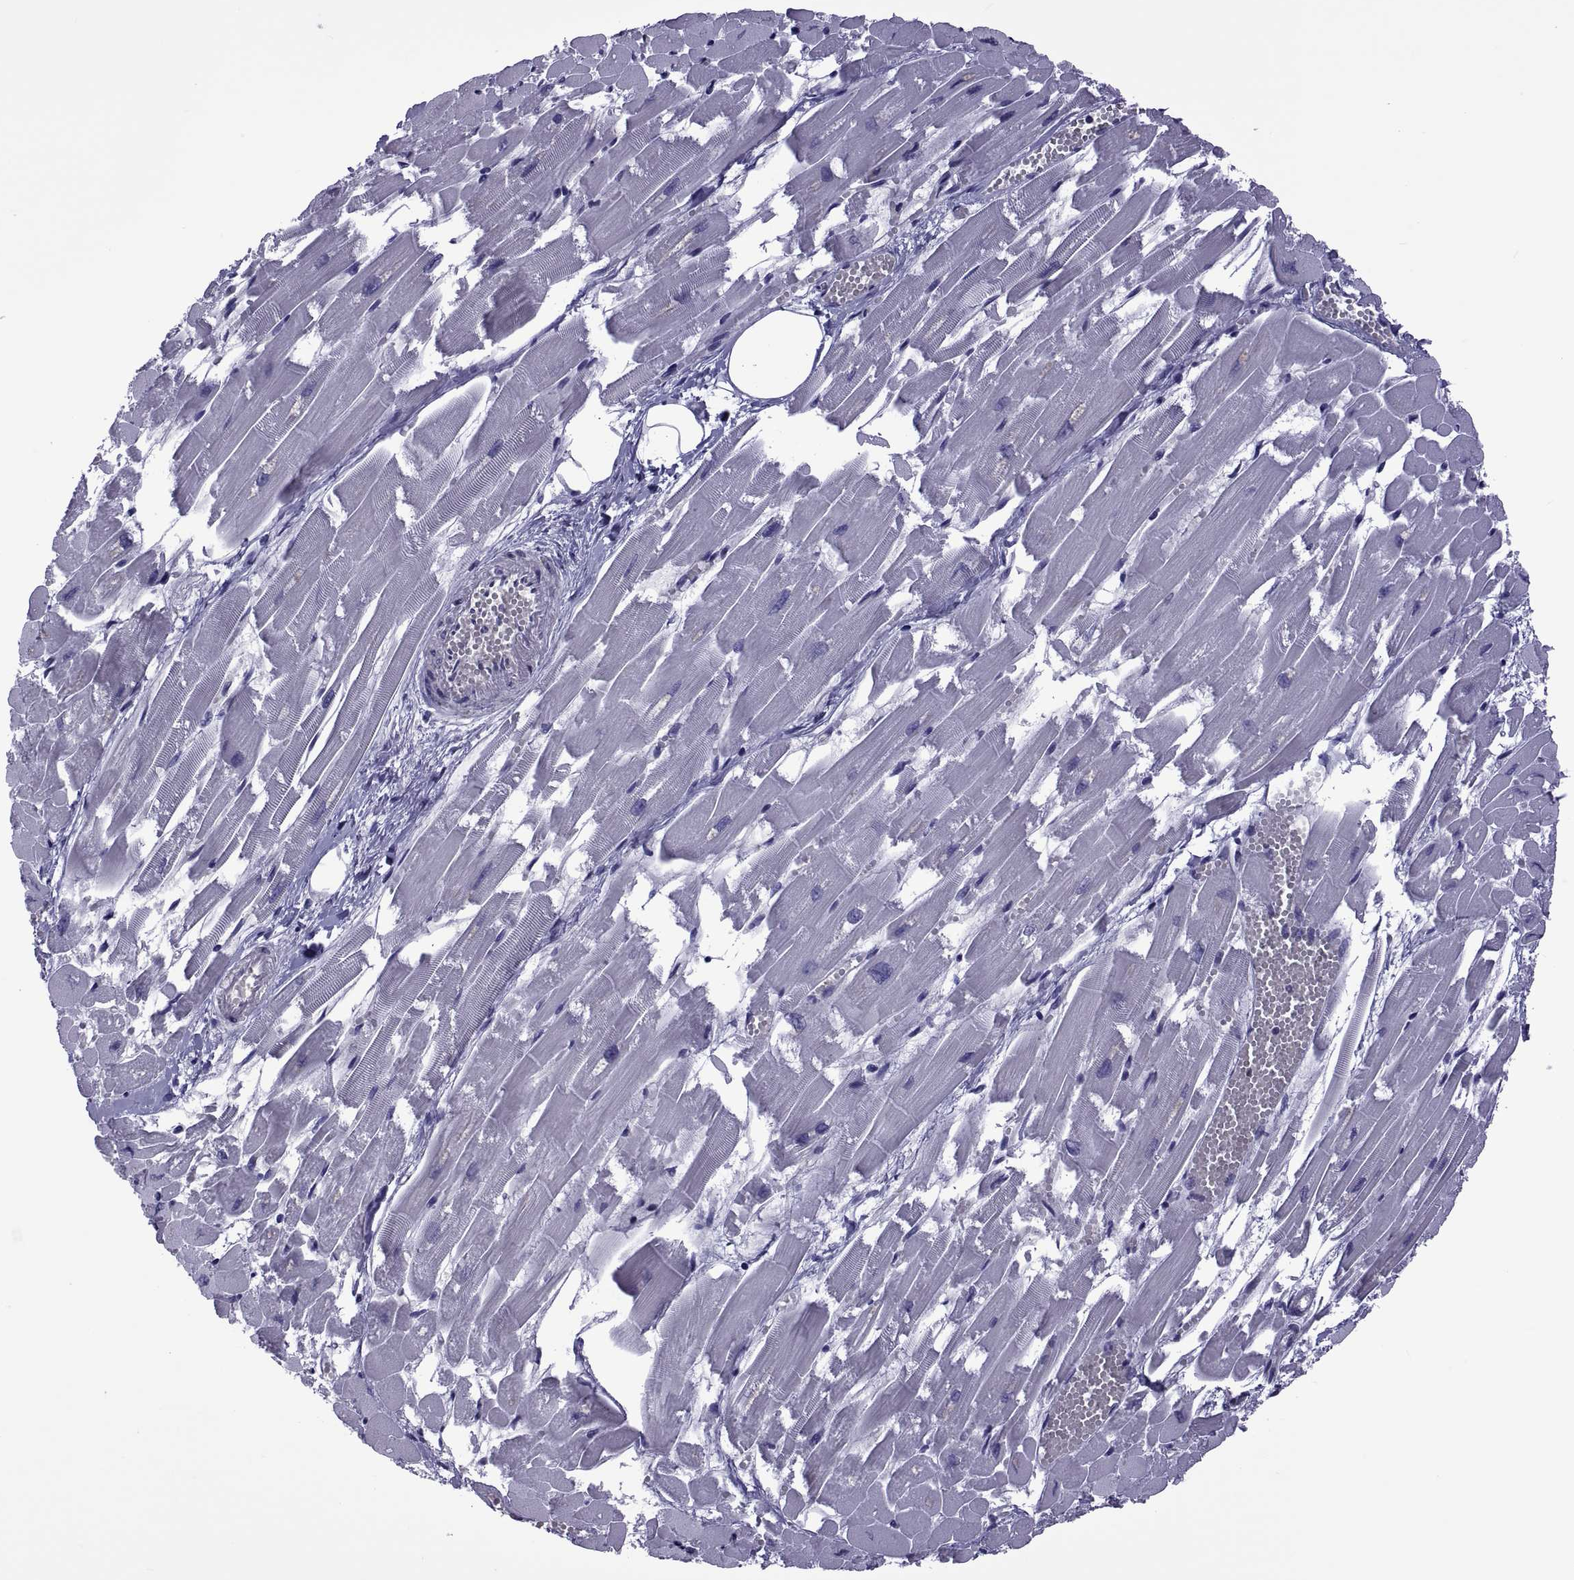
{"staining": {"intensity": "negative", "quantity": "none", "location": "none"}, "tissue": "heart muscle", "cell_type": "Cardiomyocytes", "image_type": "normal", "snomed": [{"axis": "morphology", "description": "Normal tissue, NOS"}, {"axis": "topography", "description": "Heart"}], "caption": "Immunohistochemistry (IHC) photomicrograph of benign heart muscle stained for a protein (brown), which displays no positivity in cardiomyocytes. (DAB (3,3'-diaminobenzidine) IHC visualized using brightfield microscopy, high magnification).", "gene": "LCN9", "patient": {"sex": "female", "age": 52}}